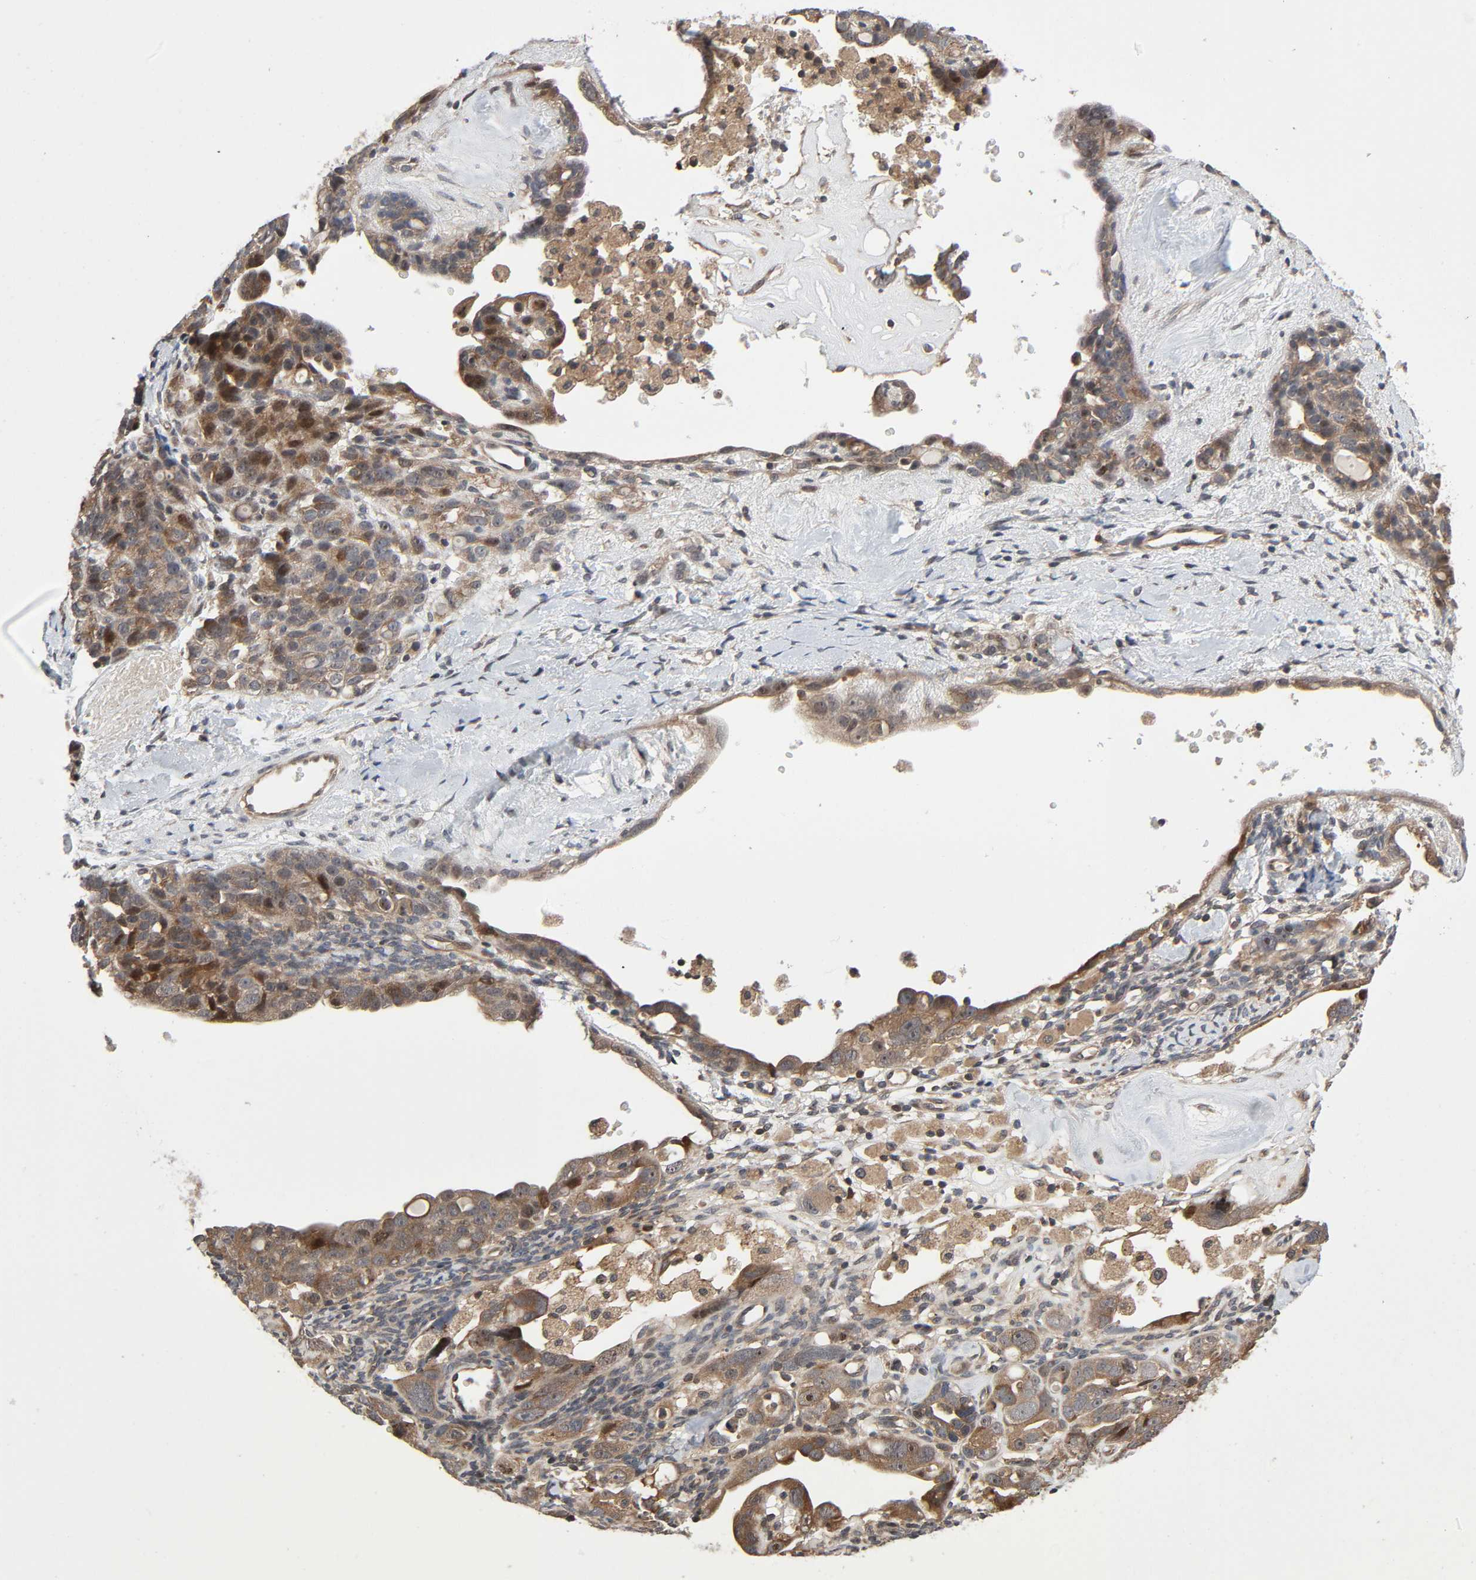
{"staining": {"intensity": "moderate", "quantity": ">75%", "location": "cytoplasmic/membranous"}, "tissue": "ovarian cancer", "cell_type": "Tumor cells", "image_type": "cancer", "snomed": [{"axis": "morphology", "description": "Cystadenocarcinoma, serous, NOS"}, {"axis": "topography", "description": "Ovary"}], "caption": "Protein analysis of ovarian serous cystadenocarcinoma tissue demonstrates moderate cytoplasmic/membranous expression in about >75% of tumor cells.", "gene": "PPP2R1B", "patient": {"sex": "female", "age": 66}}